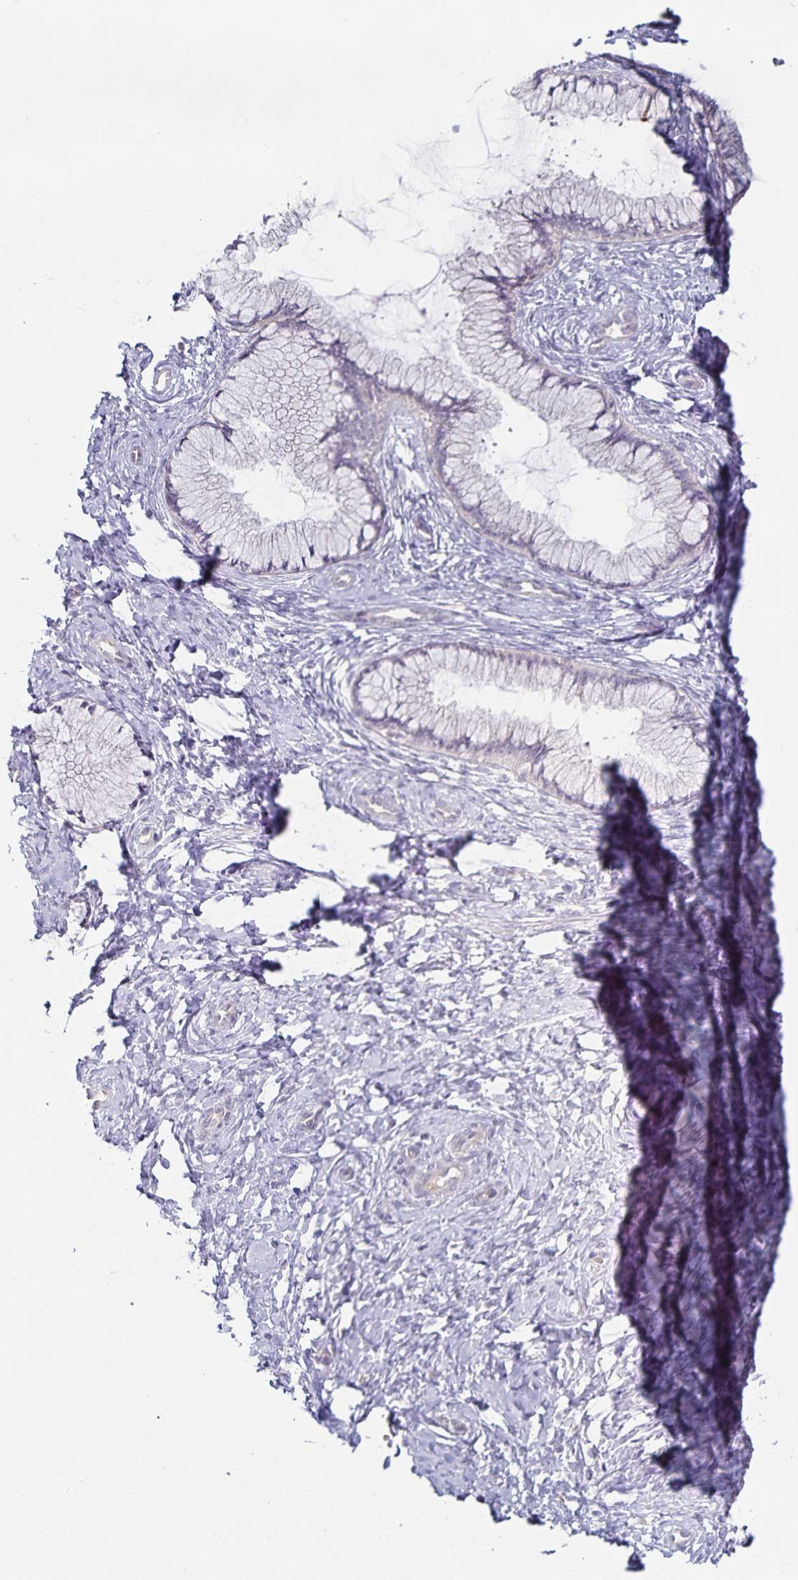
{"staining": {"intensity": "negative", "quantity": "none", "location": "none"}, "tissue": "cervix", "cell_type": "Glandular cells", "image_type": "normal", "snomed": [{"axis": "morphology", "description": "Normal tissue, NOS"}, {"axis": "topography", "description": "Cervix"}], "caption": "An immunohistochemistry (IHC) photomicrograph of normal cervix is shown. There is no staining in glandular cells of cervix.", "gene": "DNAH9", "patient": {"sex": "female", "age": 37}}